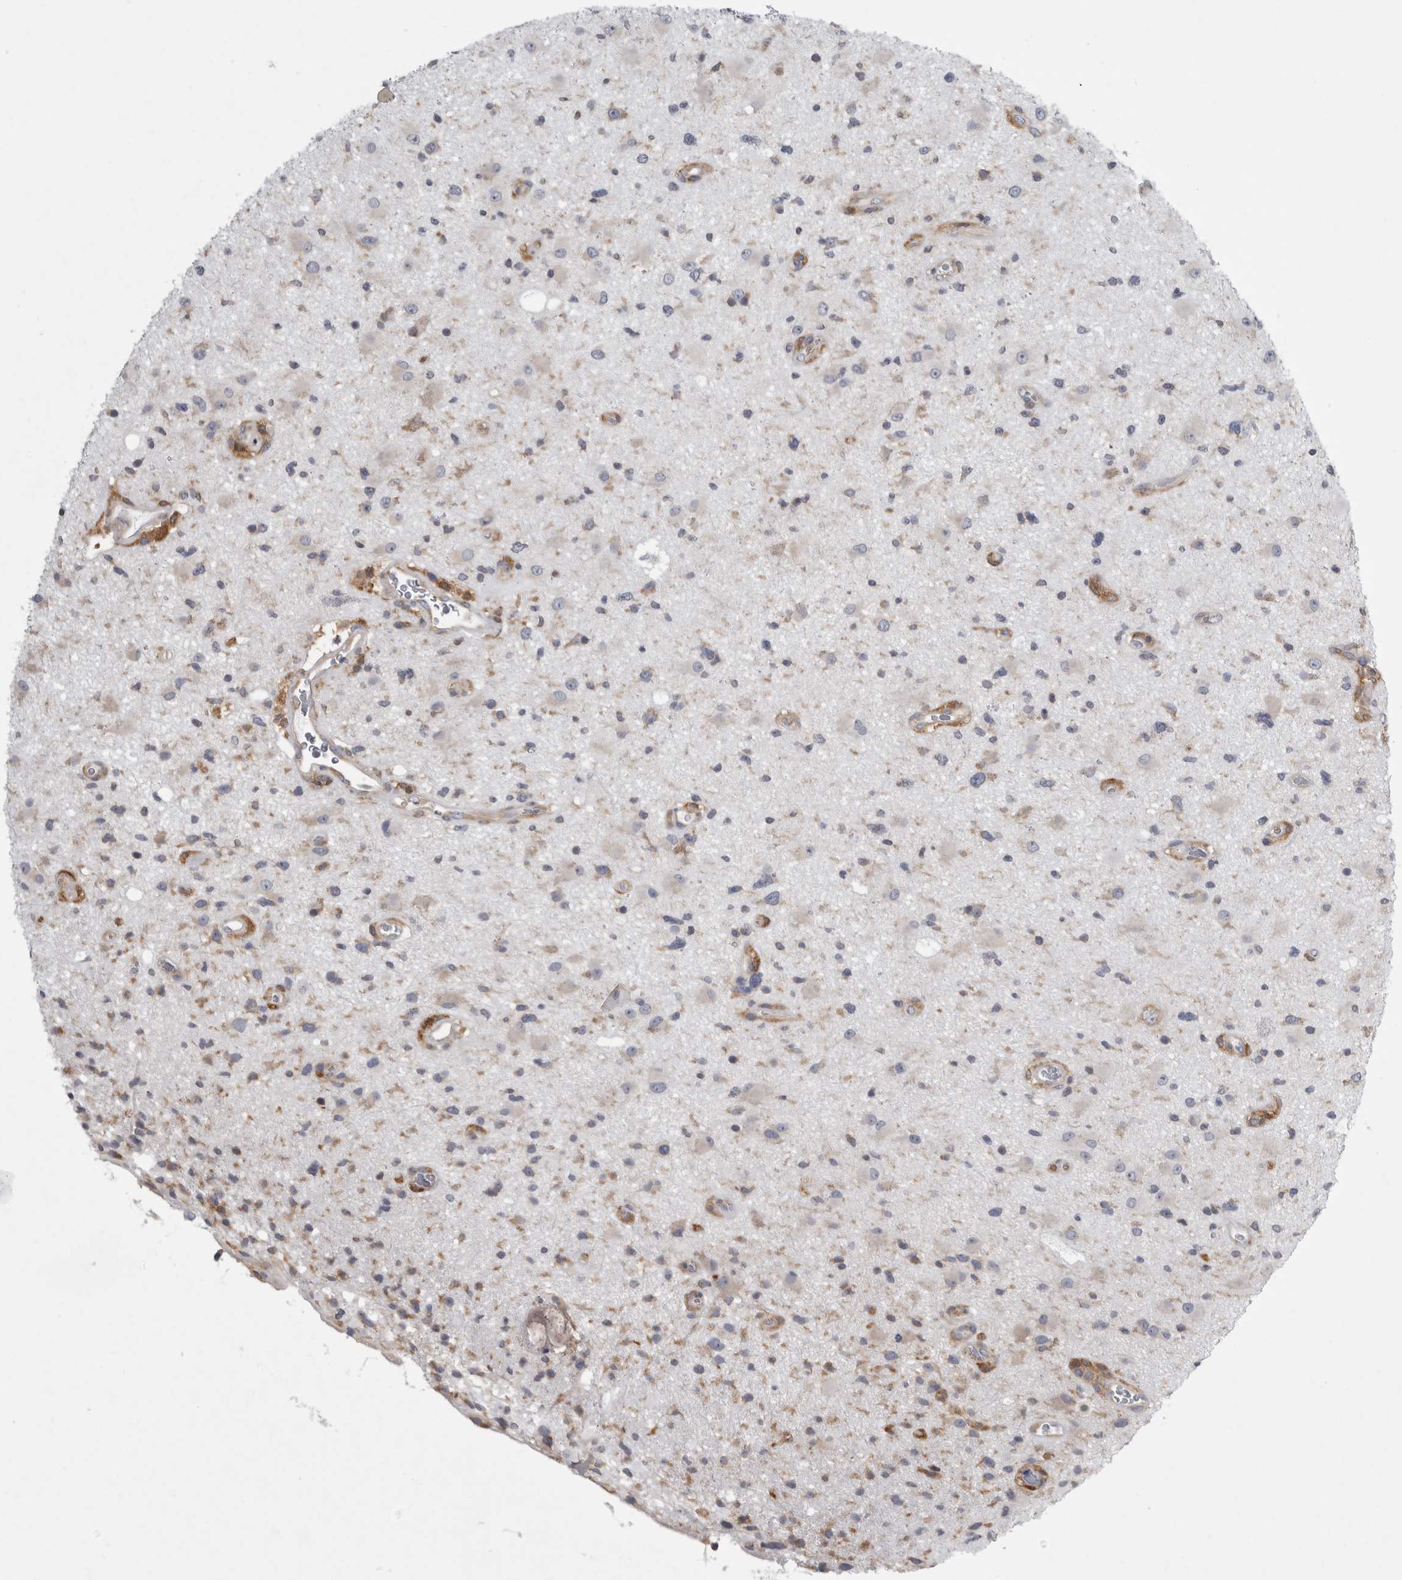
{"staining": {"intensity": "weak", "quantity": "<25%", "location": "cytoplasmic/membranous"}, "tissue": "glioma", "cell_type": "Tumor cells", "image_type": "cancer", "snomed": [{"axis": "morphology", "description": "Glioma, malignant, High grade"}, {"axis": "topography", "description": "Brain"}], "caption": "The histopathology image reveals no staining of tumor cells in malignant high-grade glioma. (Stains: DAB (3,3'-diaminobenzidine) IHC with hematoxylin counter stain, Microscopy: brightfield microscopy at high magnification).", "gene": "PRRC2C", "patient": {"sex": "male", "age": 33}}